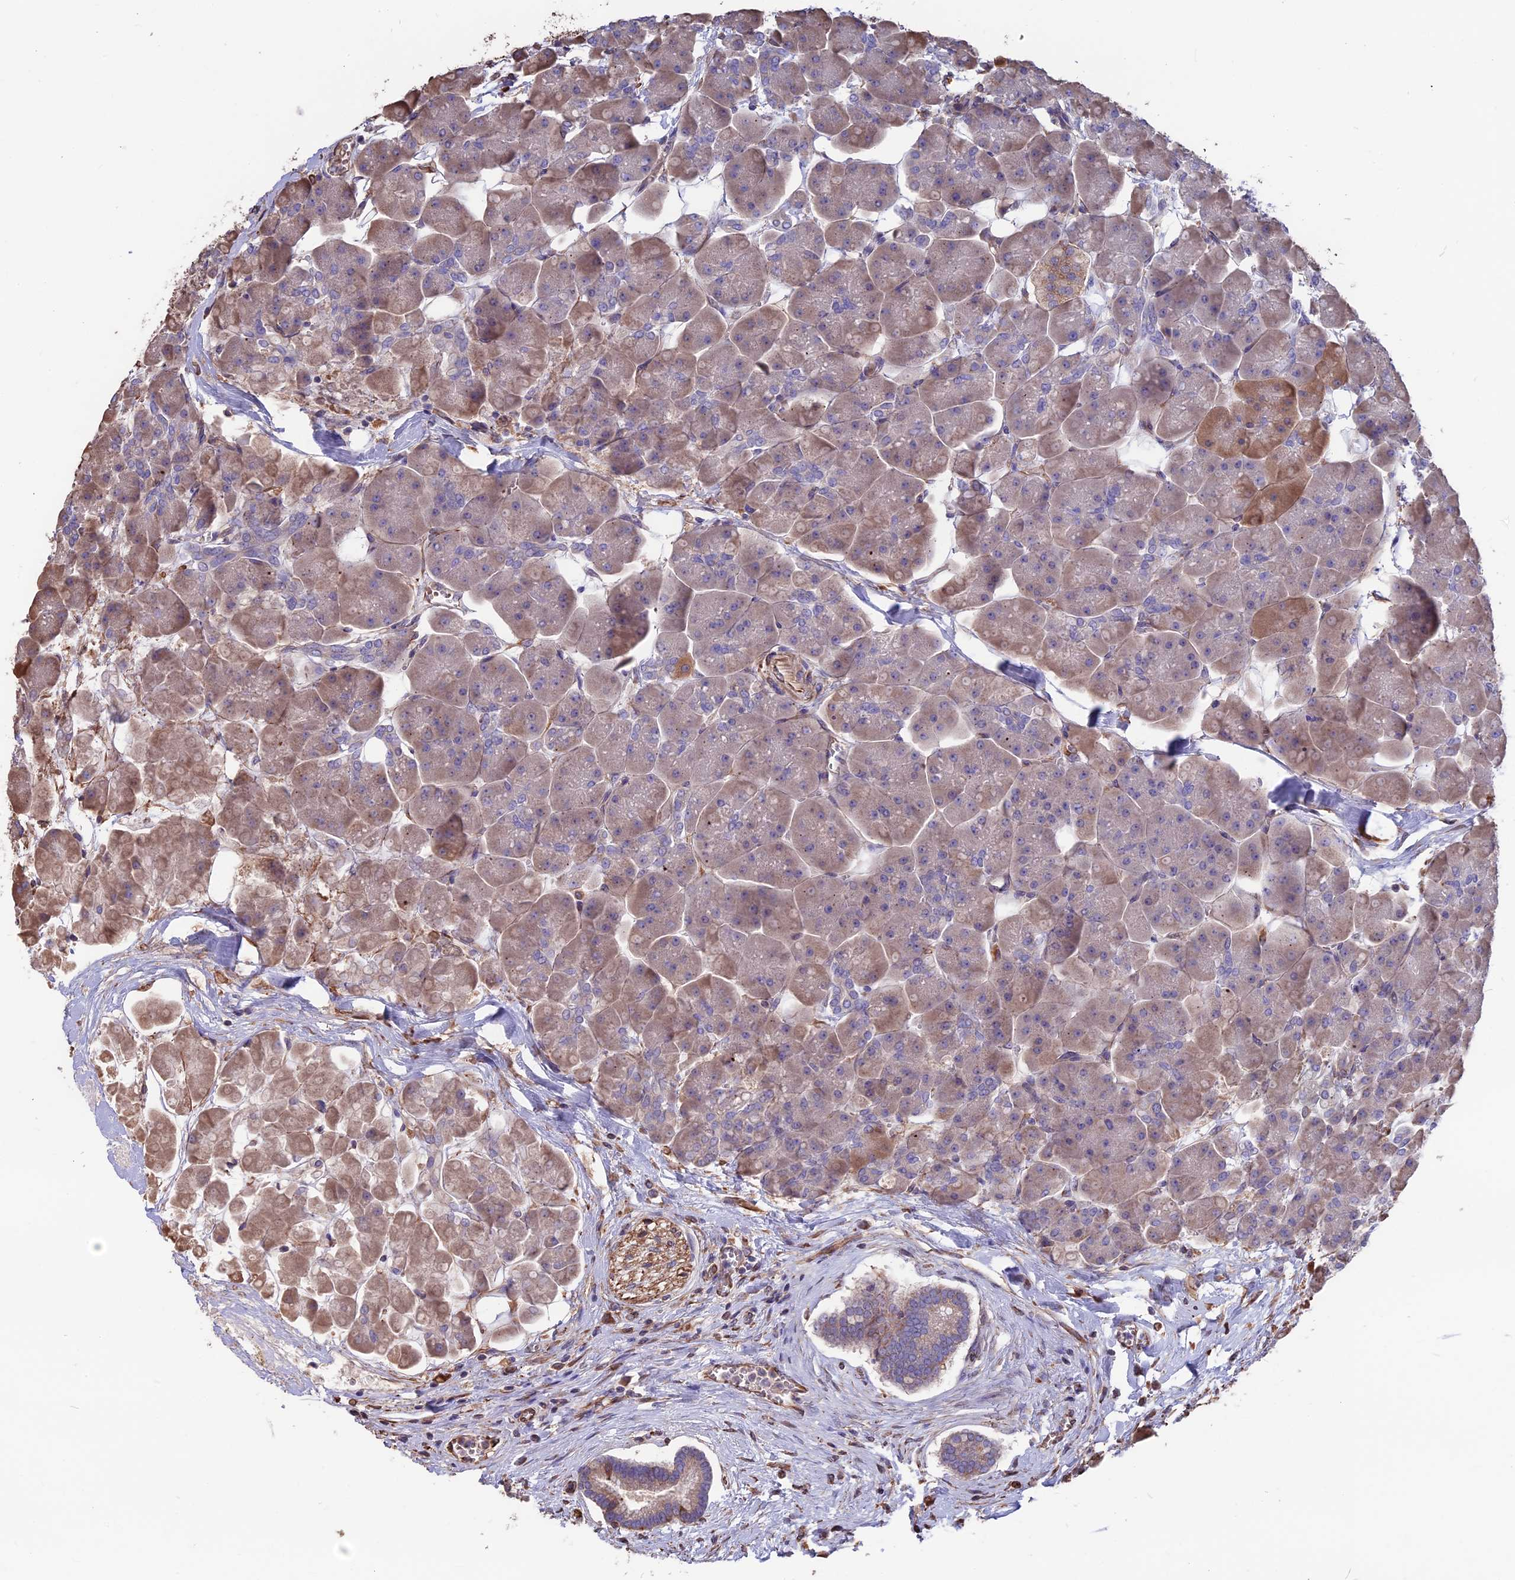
{"staining": {"intensity": "moderate", "quantity": "<25%", "location": "cytoplasmic/membranous"}, "tissue": "pancreas", "cell_type": "Exocrine glandular cells", "image_type": "normal", "snomed": [{"axis": "morphology", "description": "Normal tissue, NOS"}, {"axis": "topography", "description": "Pancreas"}], "caption": "A low amount of moderate cytoplasmic/membranous expression is present in about <25% of exocrine glandular cells in benign pancreas.", "gene": "SEH1L", "patient": {"sex": "male", "age": 66}}